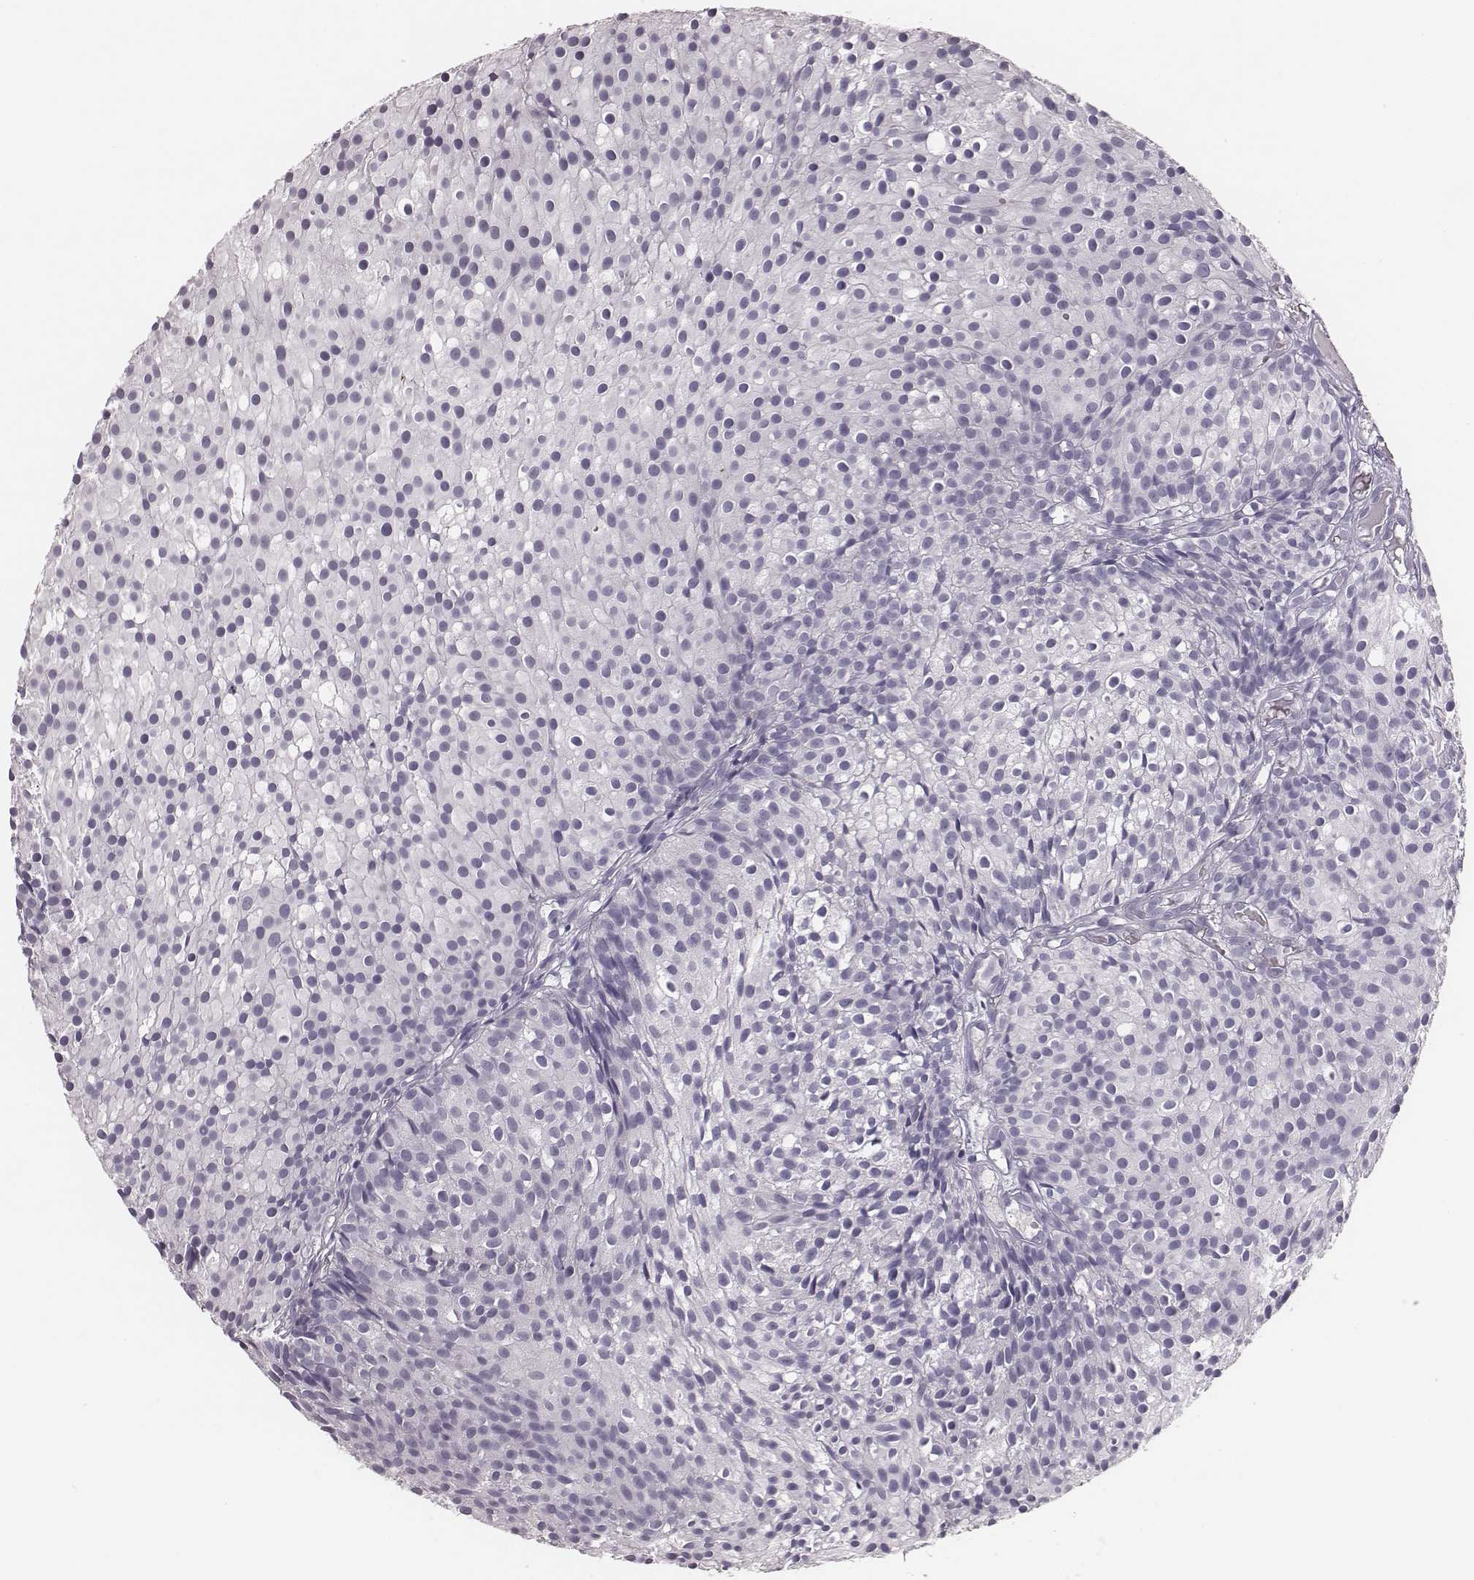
{"staining": {"intensity": "negative", "quantity": "none", "location": "none"}, "tissue": "urothelial cancer", "cell_type": "Tumor cells", "image_type": "cancer", "snomed": [{"axis": "morphology", "description": "Urothelial carcinoma, Low grade"}, {"axis": "topography", "description": "Urinary bladder"}], "caption": "Urothelial carcinoma (low-grade) was stained to show a protein in brown. There is no significant expression in tumor cells.", "gene": "ZNF365", "patient": {"sex": "male", "age": 63}}